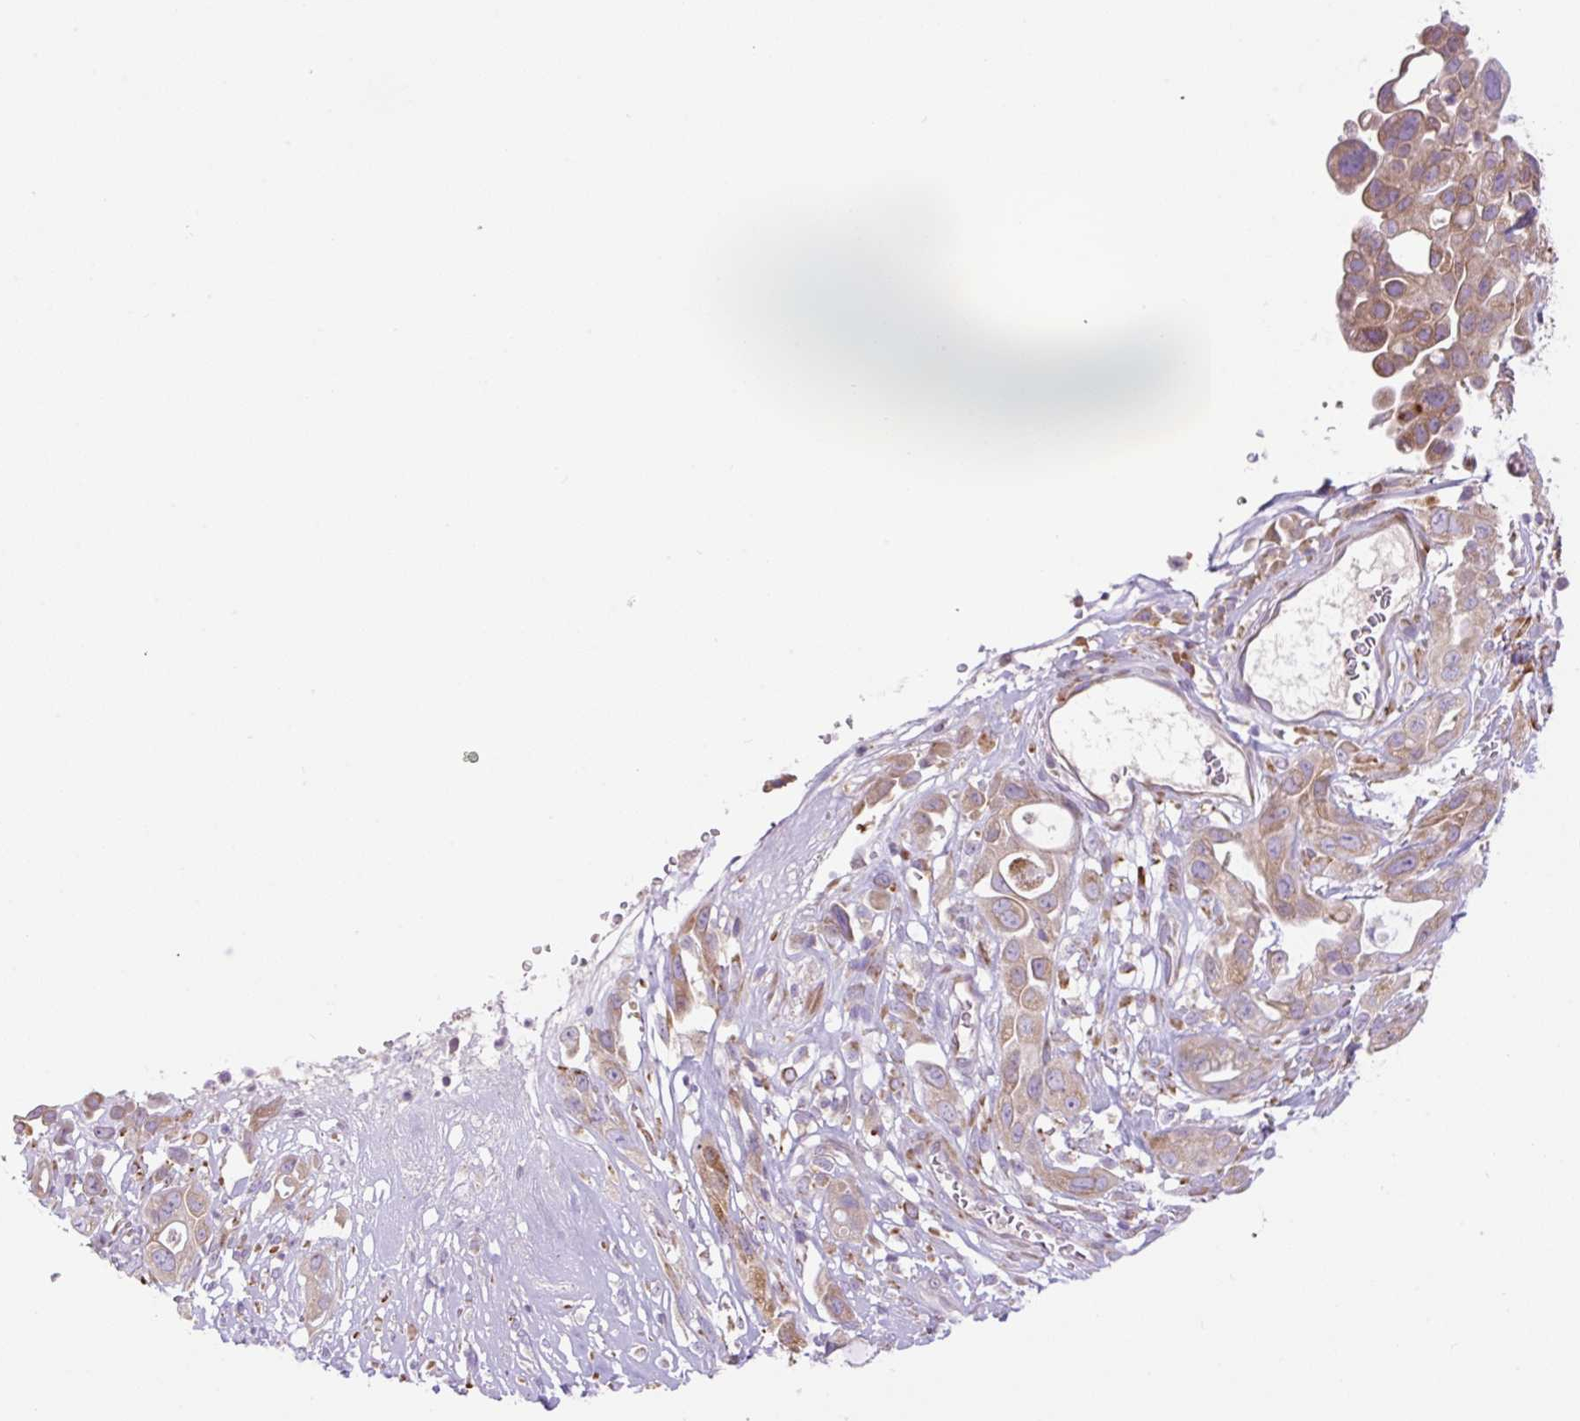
{"staining": {"intensity": "moderate", "quantity": ">75%", "location": "cytoplasmic/membranous"}, "tissue": "pancreatic cancer", "cell_type": "Tumor cells", "image_type": "cancer", "snomed": [{"axis": "morphology", "description": "Adenocarcinoma, NOS"}, {"axis": "topography", "description": "Pancreas"}], "caption": "An image of human pancreatic adenocarcinoma stained for a protein shows moderate cytoplasmic/membranous brown staining in tumor cells.", "gene": "POFUT1", "patient": {"sex": "male", "age": 44}}